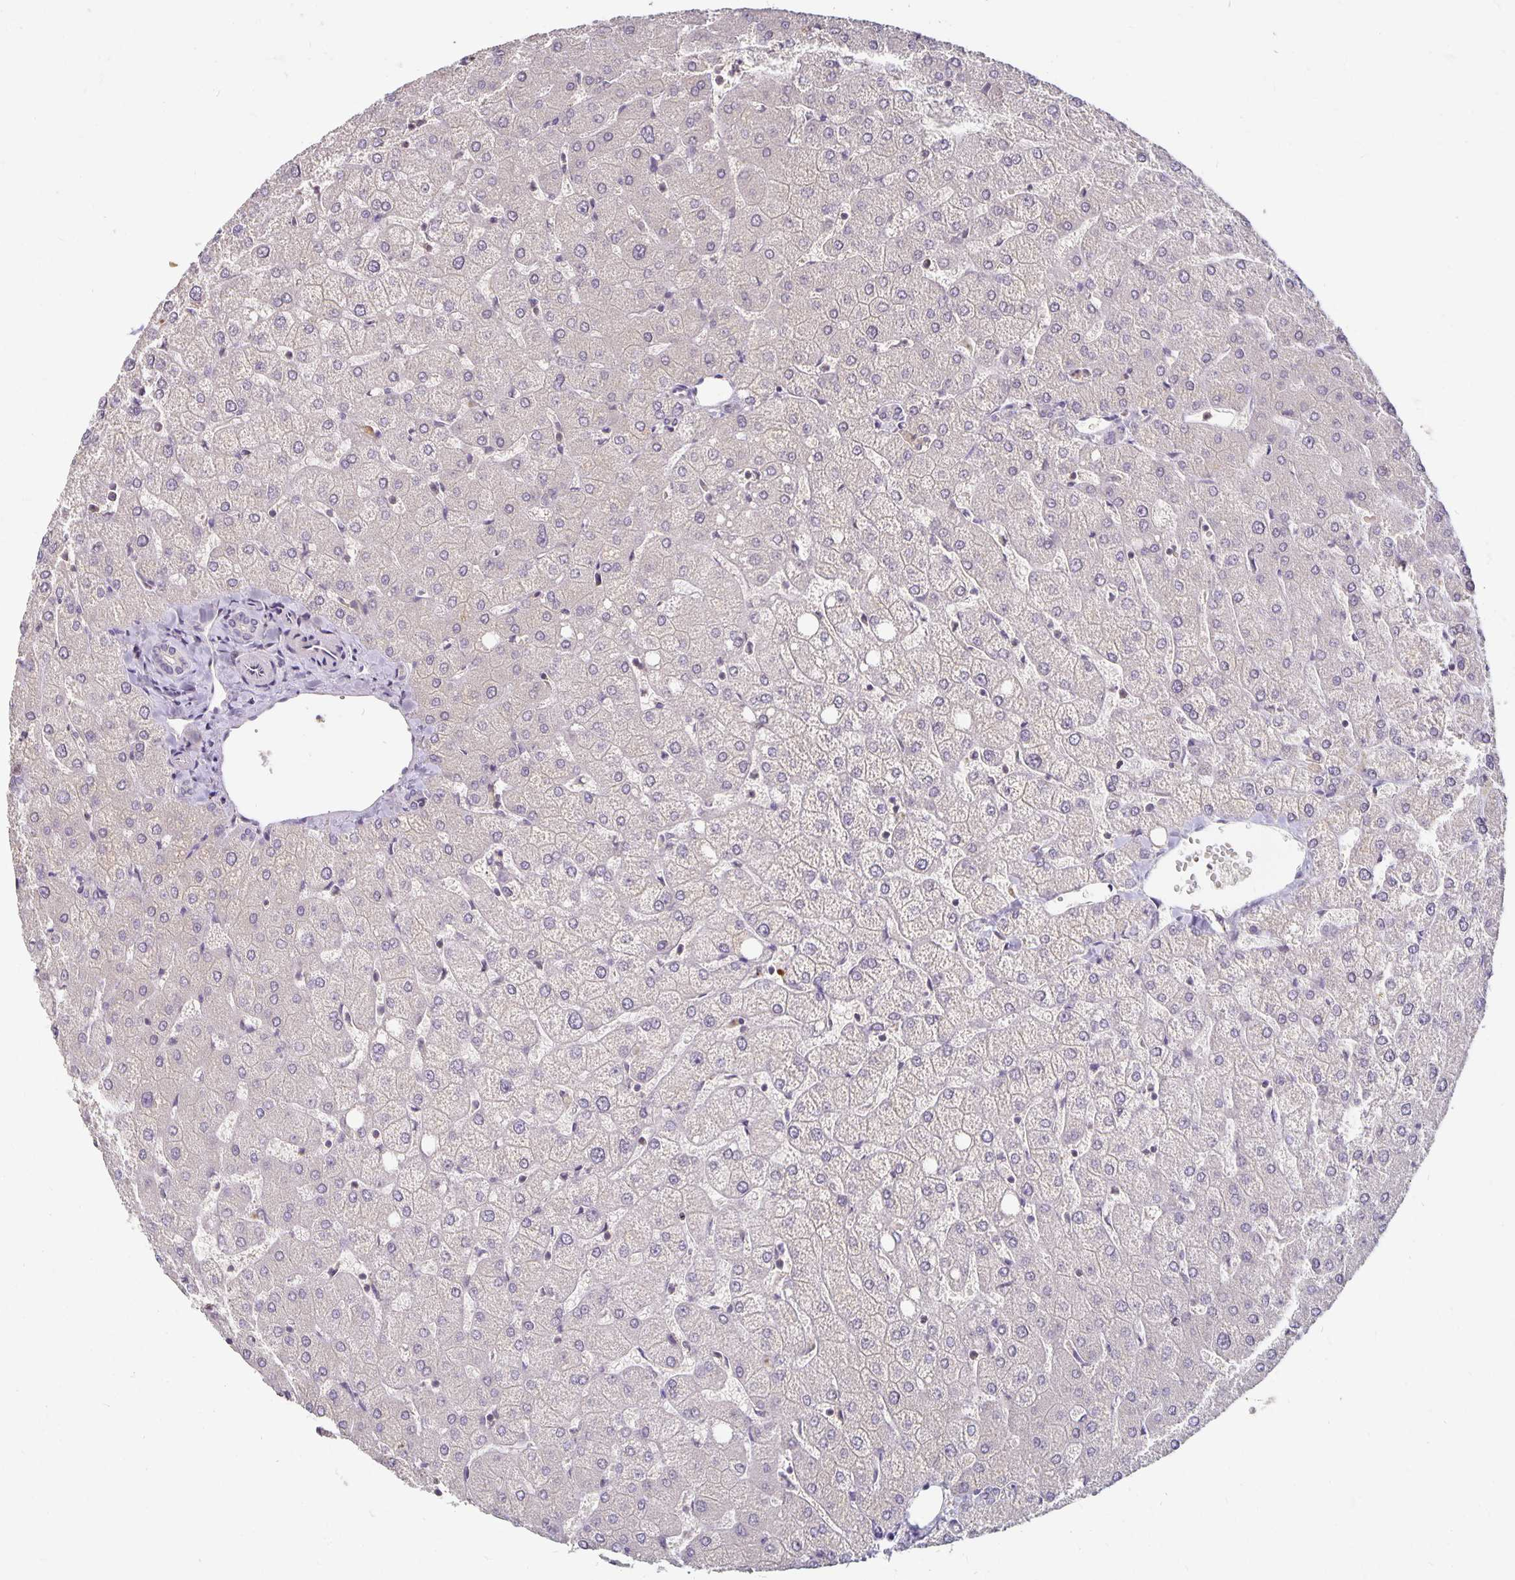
{"staining": {"intensity": "negative", "quantity": "none", "location": "none"}, "tissue": "liver", "cell_type": "Cholangiocytes", "image_type": "normal", "snomed": [{"axis": "morphology", "description": "Normal tissue, NOS"}, {"axis": "topography", "description": "Liver"}], "caption": "DAB (3,3'-diaminobenzidine) immunohistochemical staining of benign human liver displays no significant staining in cholangiocytes. (DAB immunohistochemistry, high magnification).", "gene": "CST6", "patient": {"sex": "female", "age": 54}}